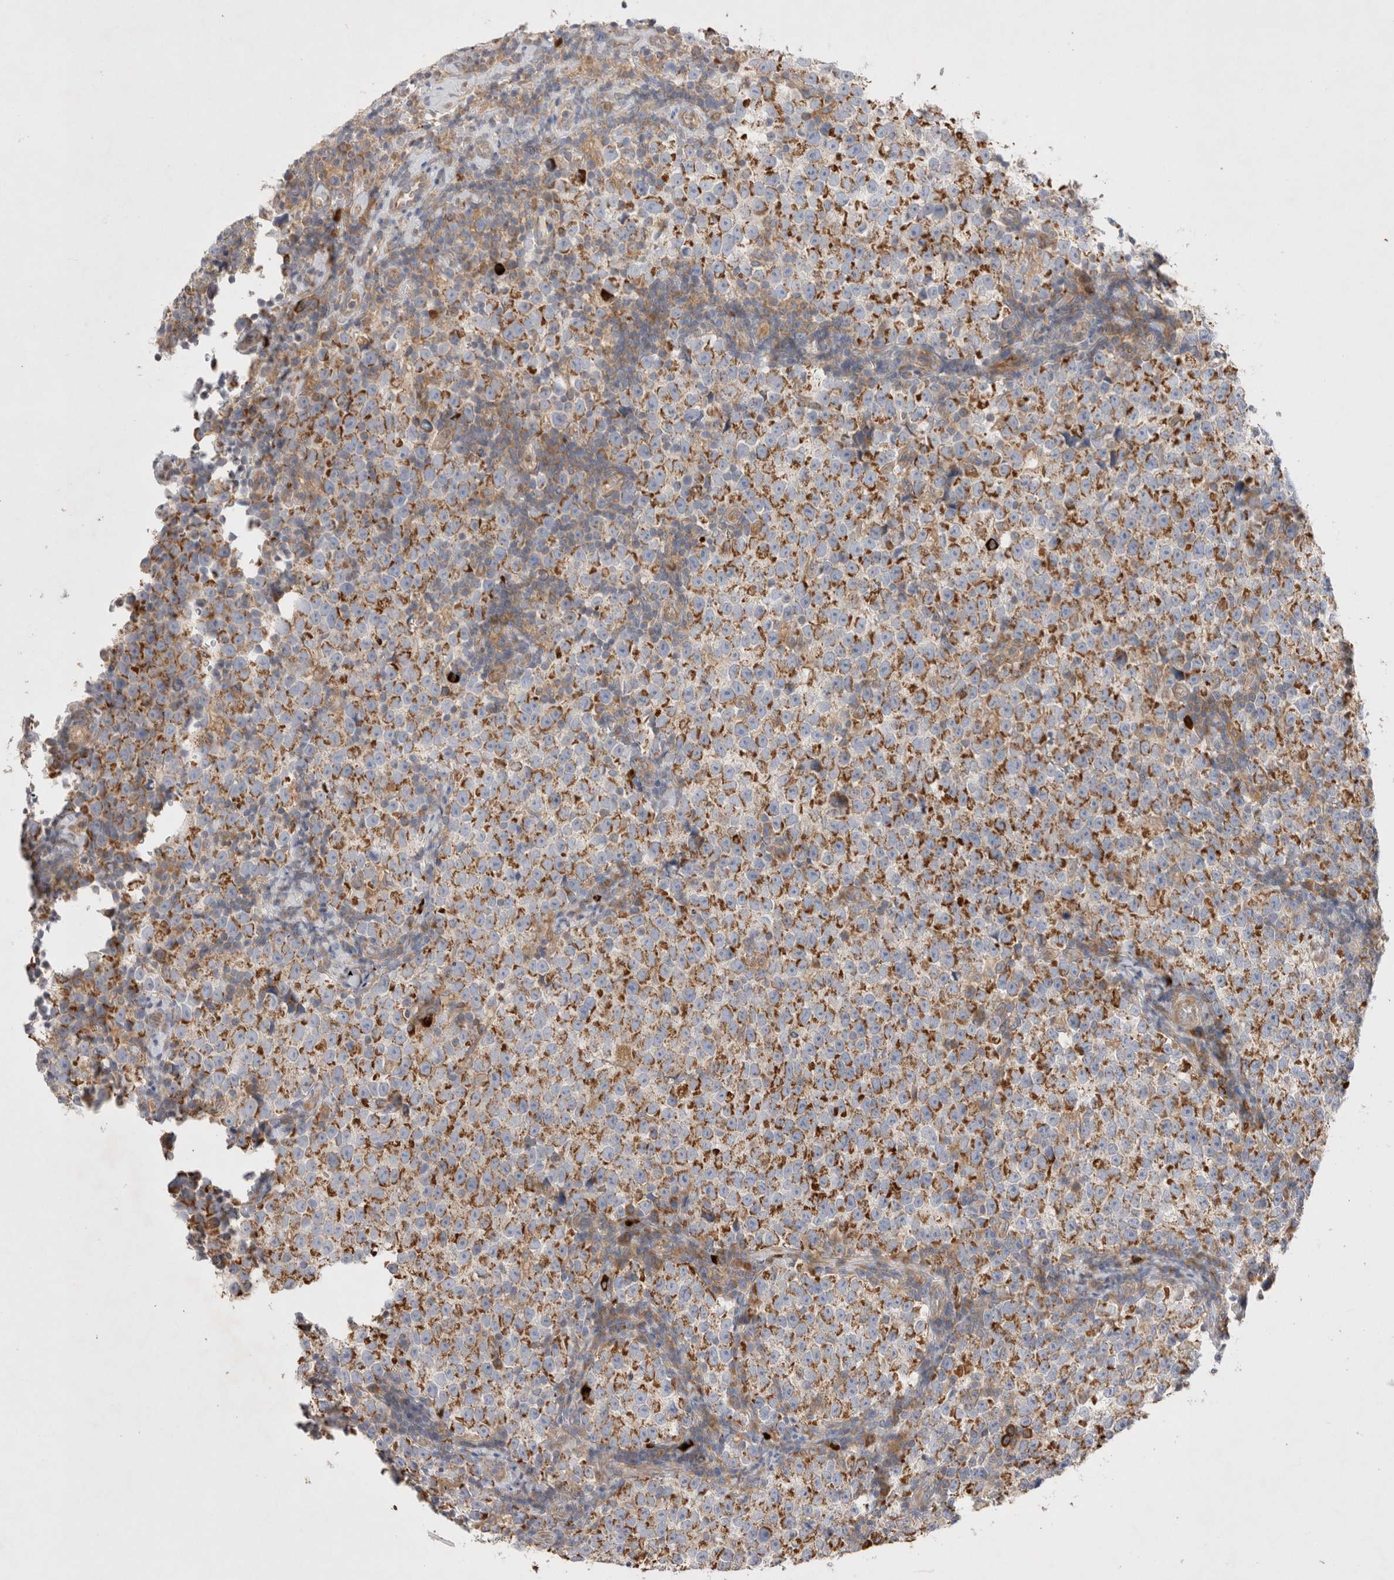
{"staining": {"intensity": "moderate", "quantity": ">75%", "location": "cytoplasmic/membranous"}, "tissue": "testis cancer", "cell_type": "Tumor cells", "image_type": "cancer", "snomed": [{"axis": "morphology", "description": "Normal tissue, NOS"}, {"axis": "morphology", "description": "Seminoma, NOS"}, {"axis": "topography", "description": "Testis"}], "caption": "High-power microscopy captured an IHC histopathology image of testis cancer, revealing moderate cytoplasmic/membranous positivity in approximately >75% of tumor cells. Using DAB (3,3'-diaminobenzidine) (brown) and hematoxylin (blue) stains, captured at high magnification using brightfield microscopy.", "gene": "TBC1D16", "patient": {"sex": "male", "age": 43}}